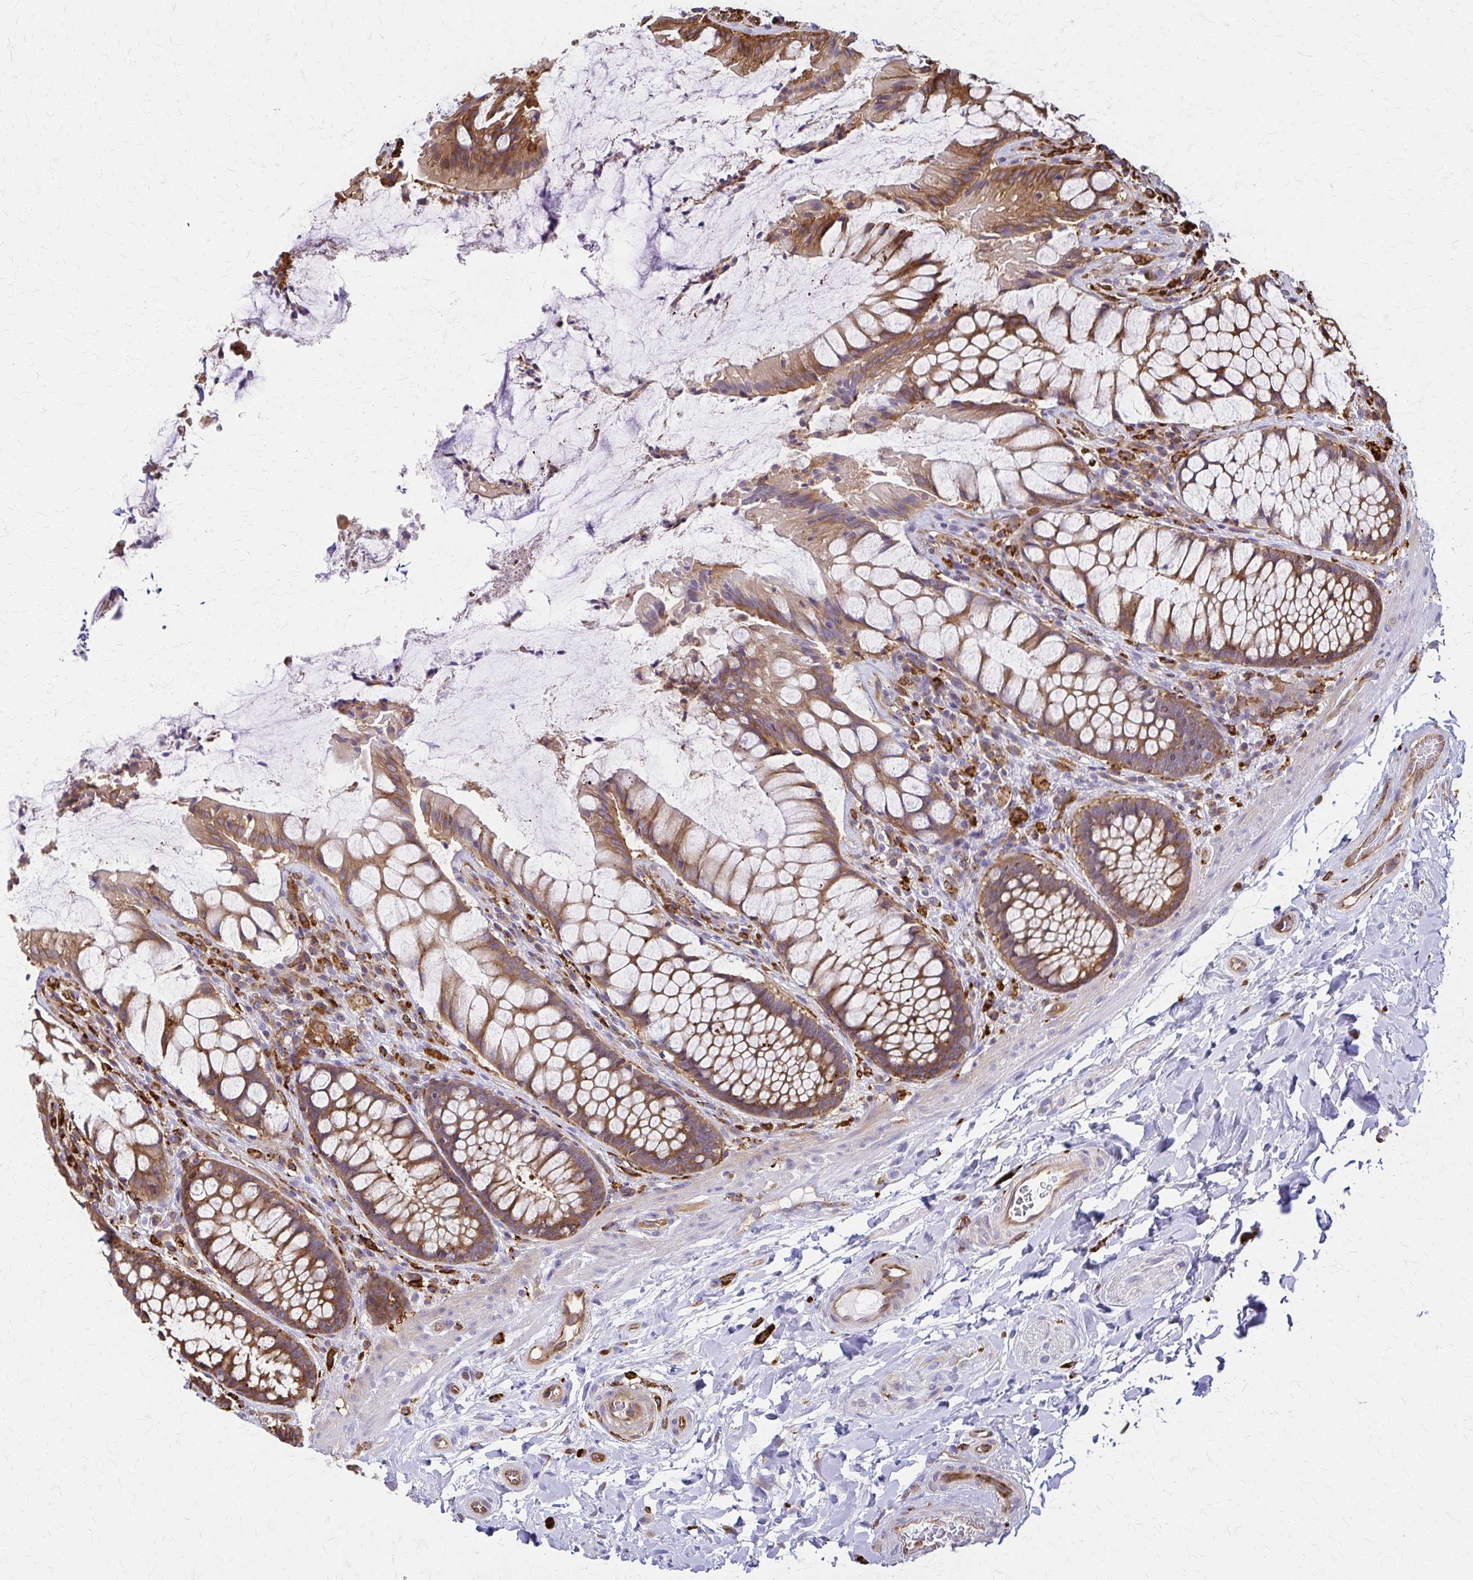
{"staining": {"intensity": "moderate", "quantity": ">75%", "location": "cytoplasmic/membranous"}, "tissue": "rectum", "cell_type": "Glandular cells", "image_type": "normal", "snomed": [{"axis": "morphology", "description": "Normal tissue, NOS"}, {"axis": "topography", "description": "Rectum"}], "caption": "High-power microscopy captured an immunohistochemistry (IHC) photomicrograph of benign rectum, revealing moderate cytoplasmic/membranous positivity in approximately >75% of glandular cells. (brown staining indicates protein expression, while blue staining denotes nuclei).", "gene": "WASF2", "patient": {"sex": "female", "age": 58}}